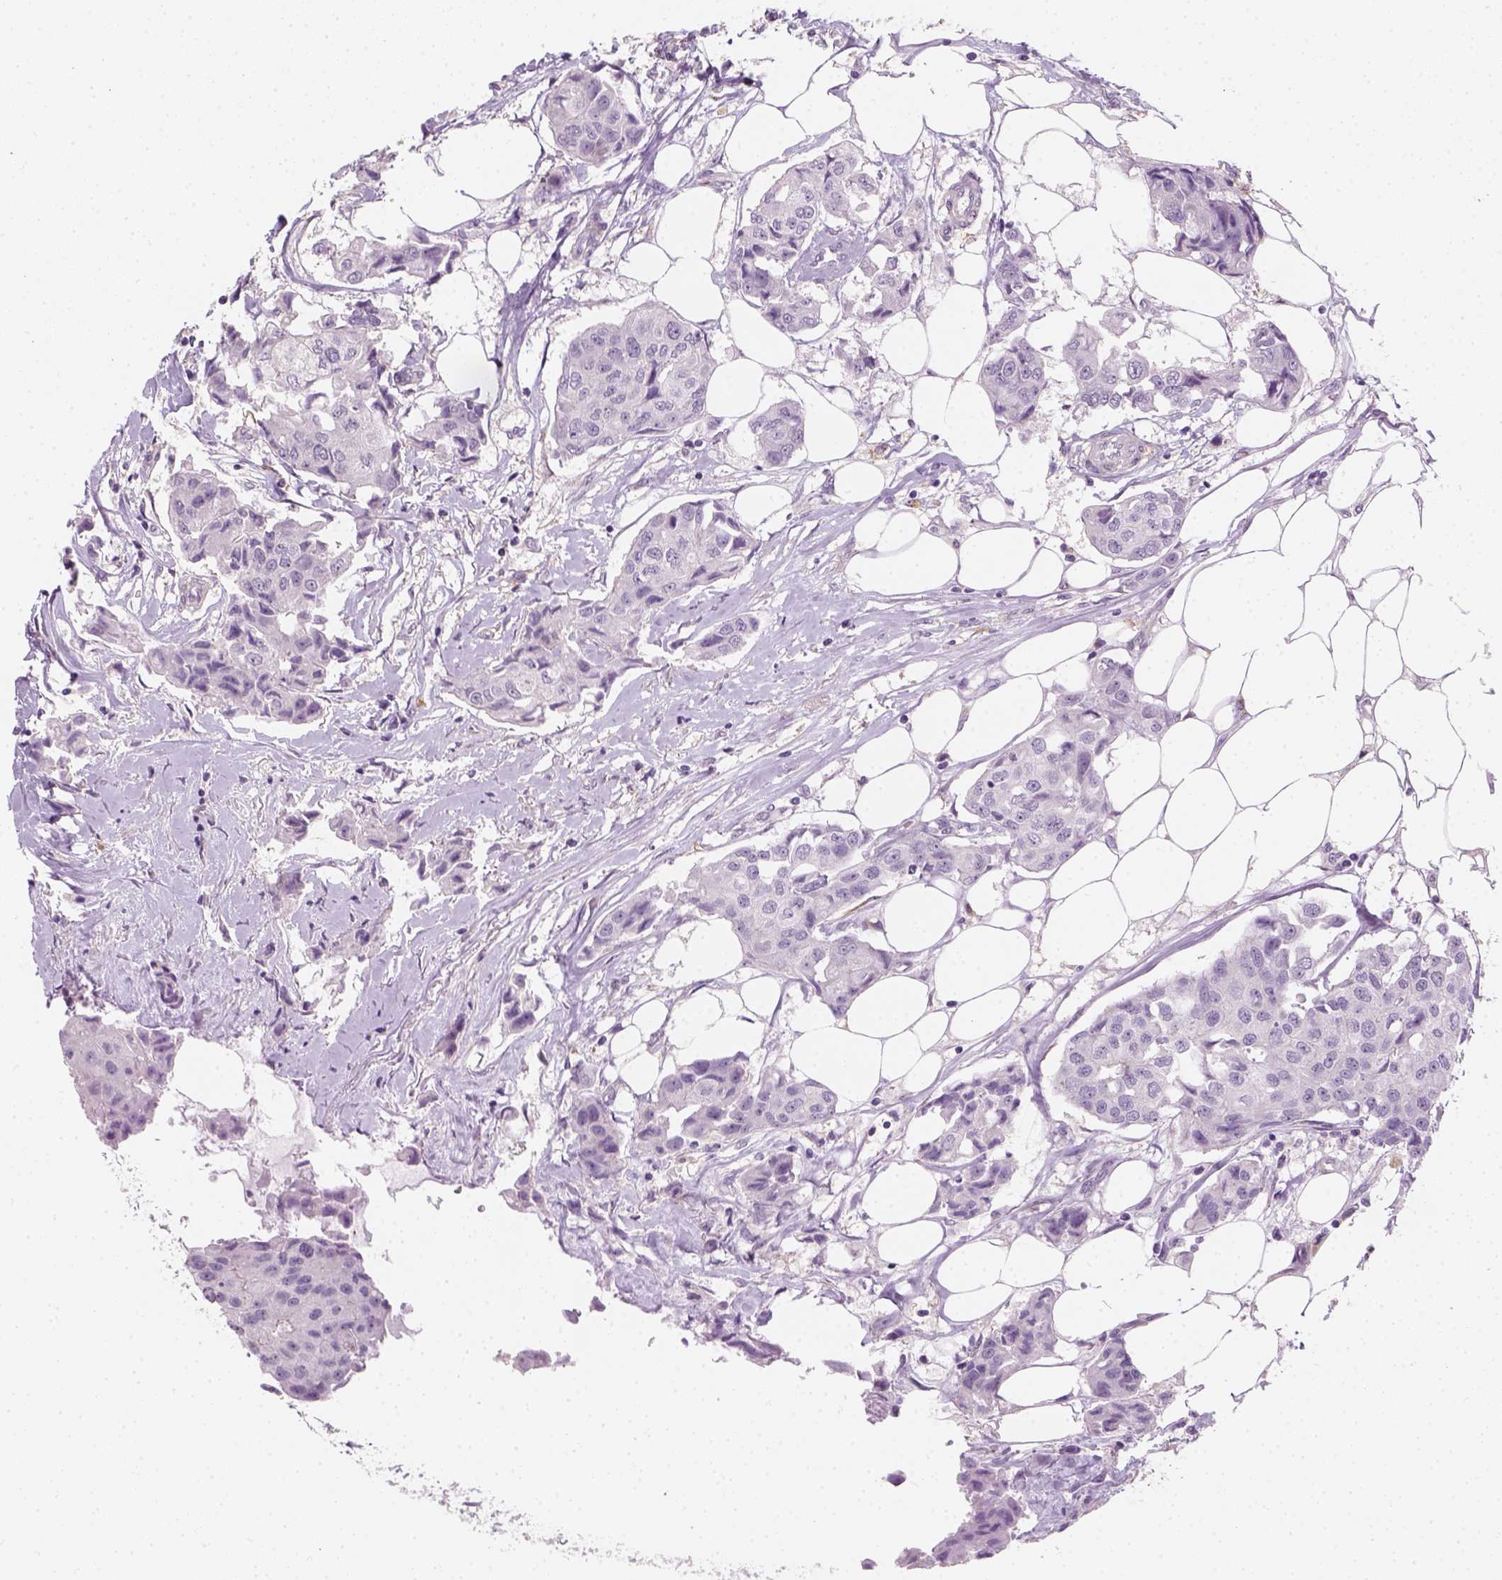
{"staining": {"intensity": "negative", "quantity": "none", "location": "none"}, "tissue": "breast cancer", "cell_type": "Tumor cells", "image_type": "cancer", "snomed": [{"axis": "morphology", "description": "Duct carcinoma"}, {"axis": "topography", "description": "Breast"}, {"axis": "topography", "description": "Lymph node"}], "caption": "An immunohistochemistry (IHC) photomicrograph of infiltrating ductal carcinoma (breast) is shown. There is no staining in tumor cells of infiltrating ductal carcinoma (breast).", "gene": "FAM163B", "patient": {"sex": "female", "age": 80}}